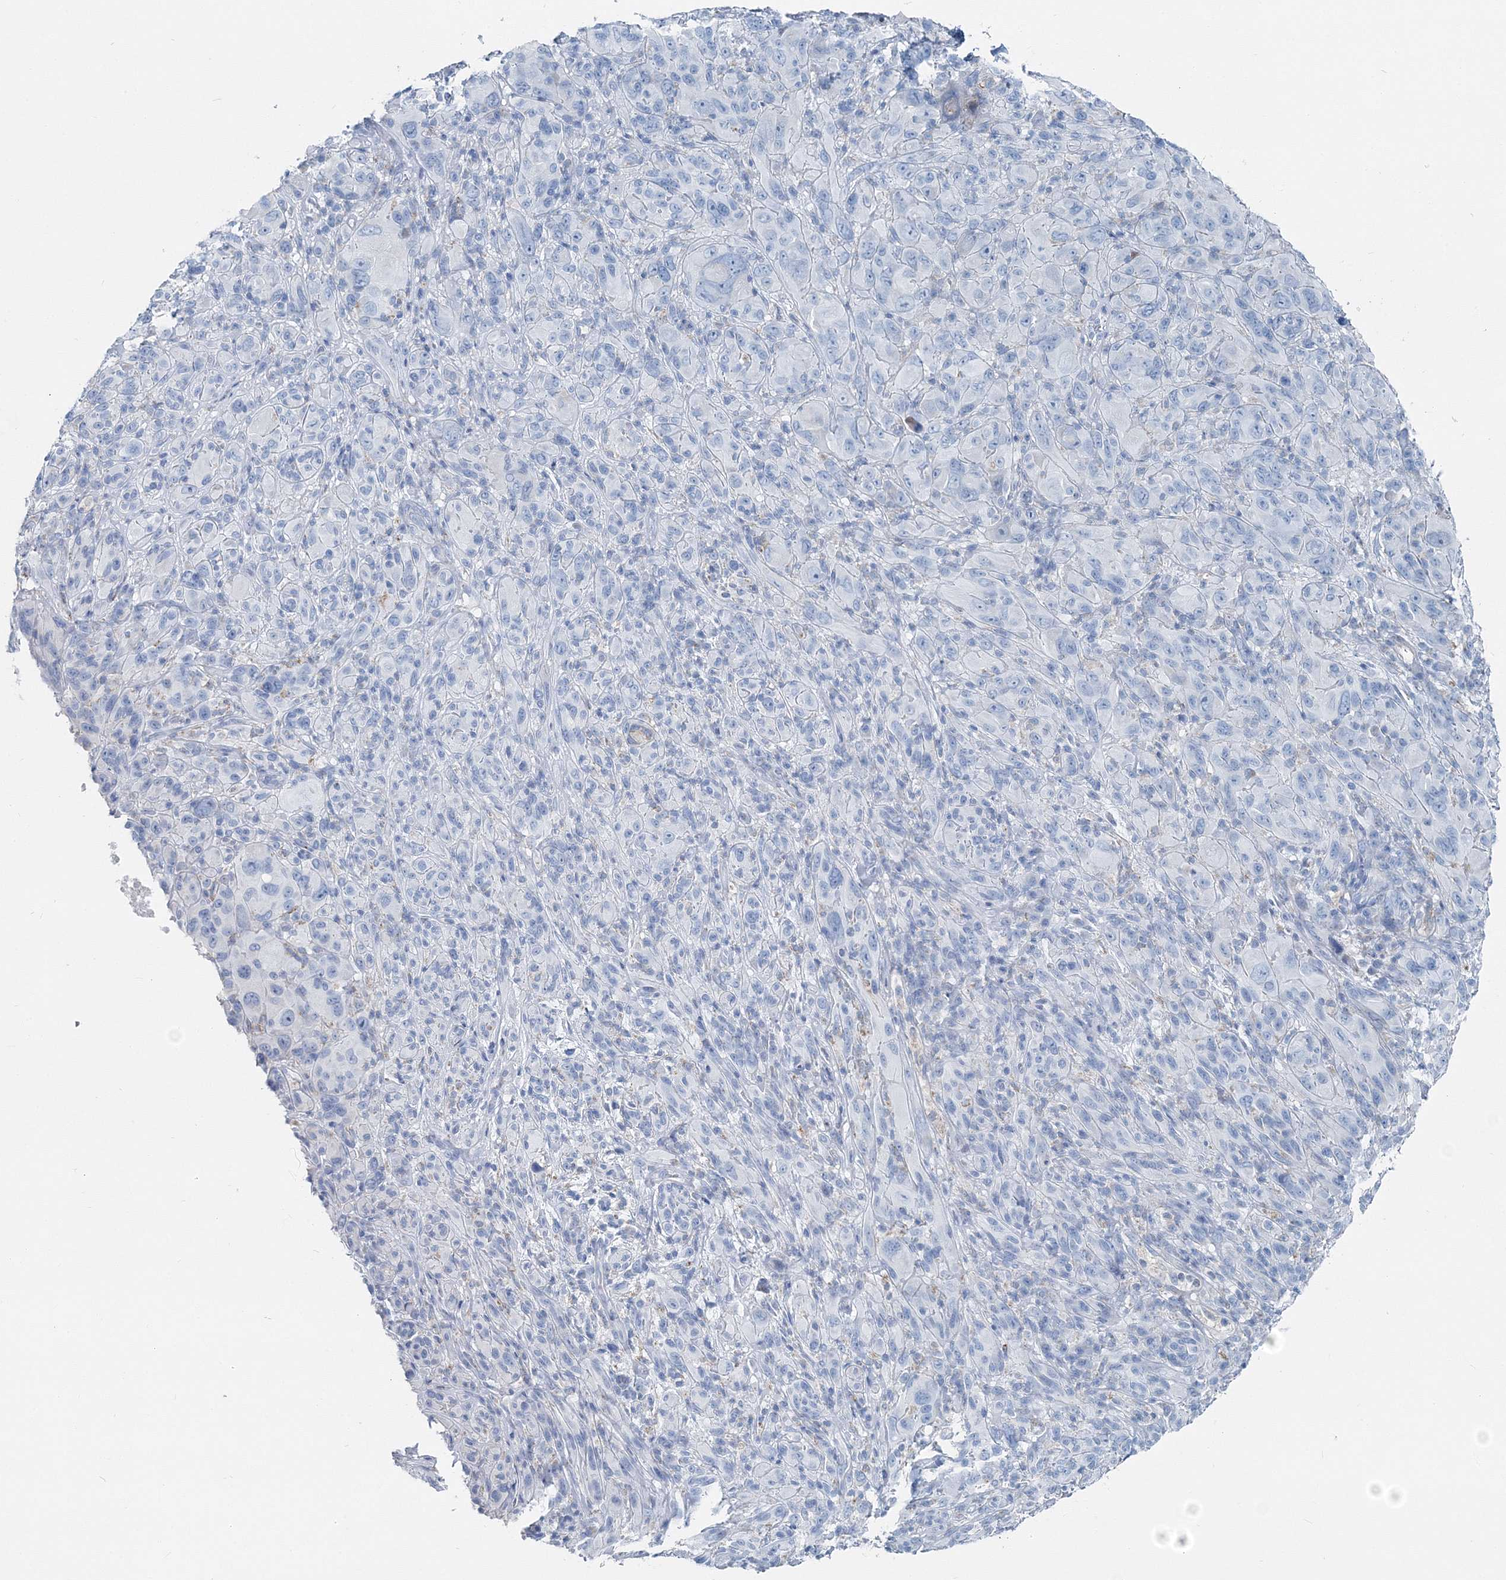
{"staining": {"intensity": "negative", "quantity": "none", "location": "none"}, "tissue": "melanoma", "cell_type": "Tumor cells", "image_type": "cancer", "snomed": [{"axis": "morphology", "description": "Malignant melanoma, NOS"}, {"axis": "topography", "description": "Skin of head"}], "caption": "The immunohistochemistry (IHC) micrograph has no significant positivity in tumor cells of malignant melanoma tissue.", "gene": "GABARAPL2", "patient": {"sex": "male", "age": 96}}